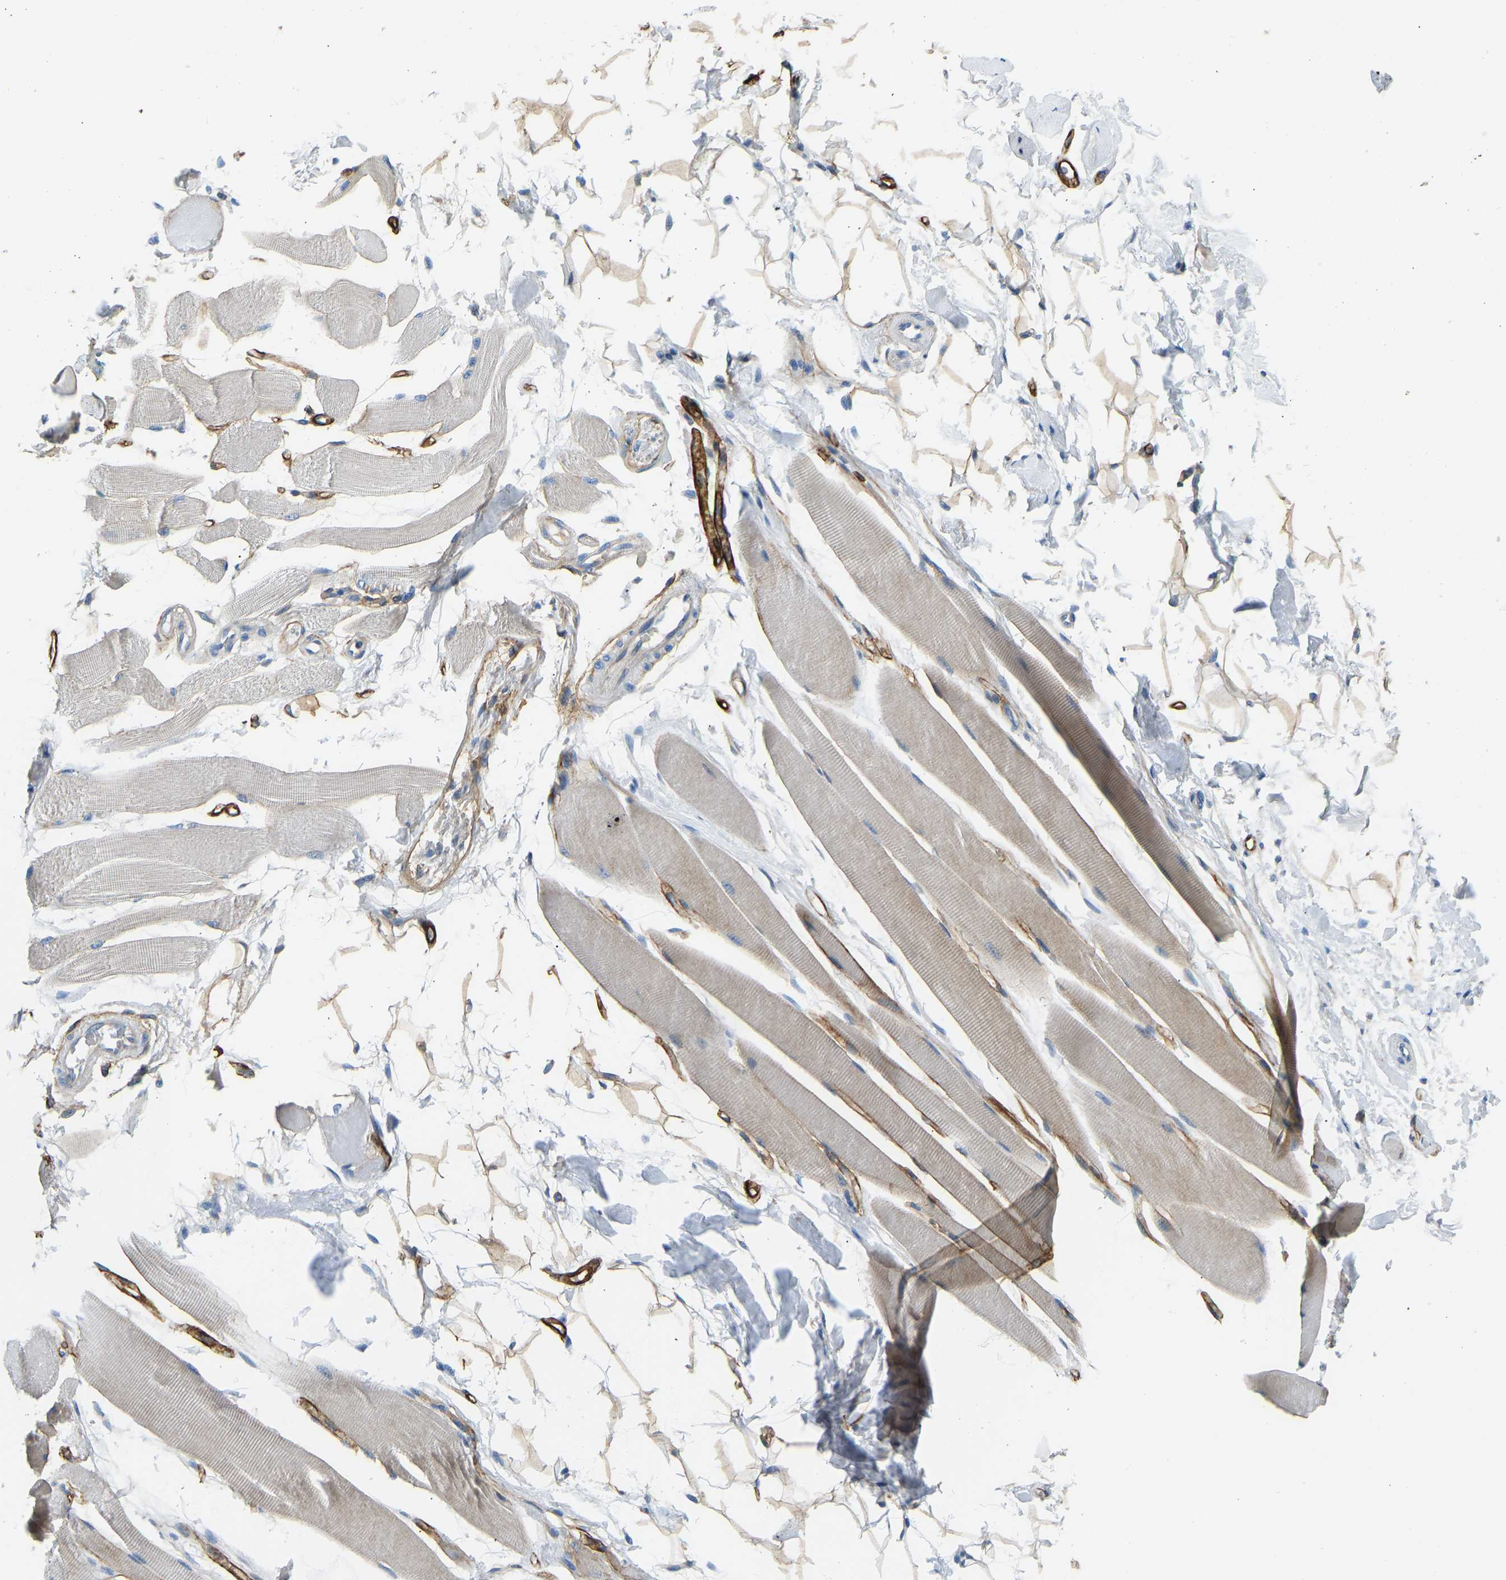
{"staining": {"intensity": "moderate", "quantity": "25%-75%", "location": "cytoplasmic/membranous"}, "tissue": "skeletal muscle", "cell_type": "Myocytes", "image_type": "normal", "snomed": [{"axis": "morphology", "description": "Normal tissue, NOS"}, {"axis": "topography", "description": "Skeletal muscle"}, {"axis": "topography", "description": "Peripheral nerve tissue"}], "caption": "Human skeletal muscle stained for a protein (brown) displays moderate cytoplasmic/membranous positive staining in approximately 25%-75% of myocytes.", "gene": "COL15A1", "patient": {"sex": "female", "age": 84}}